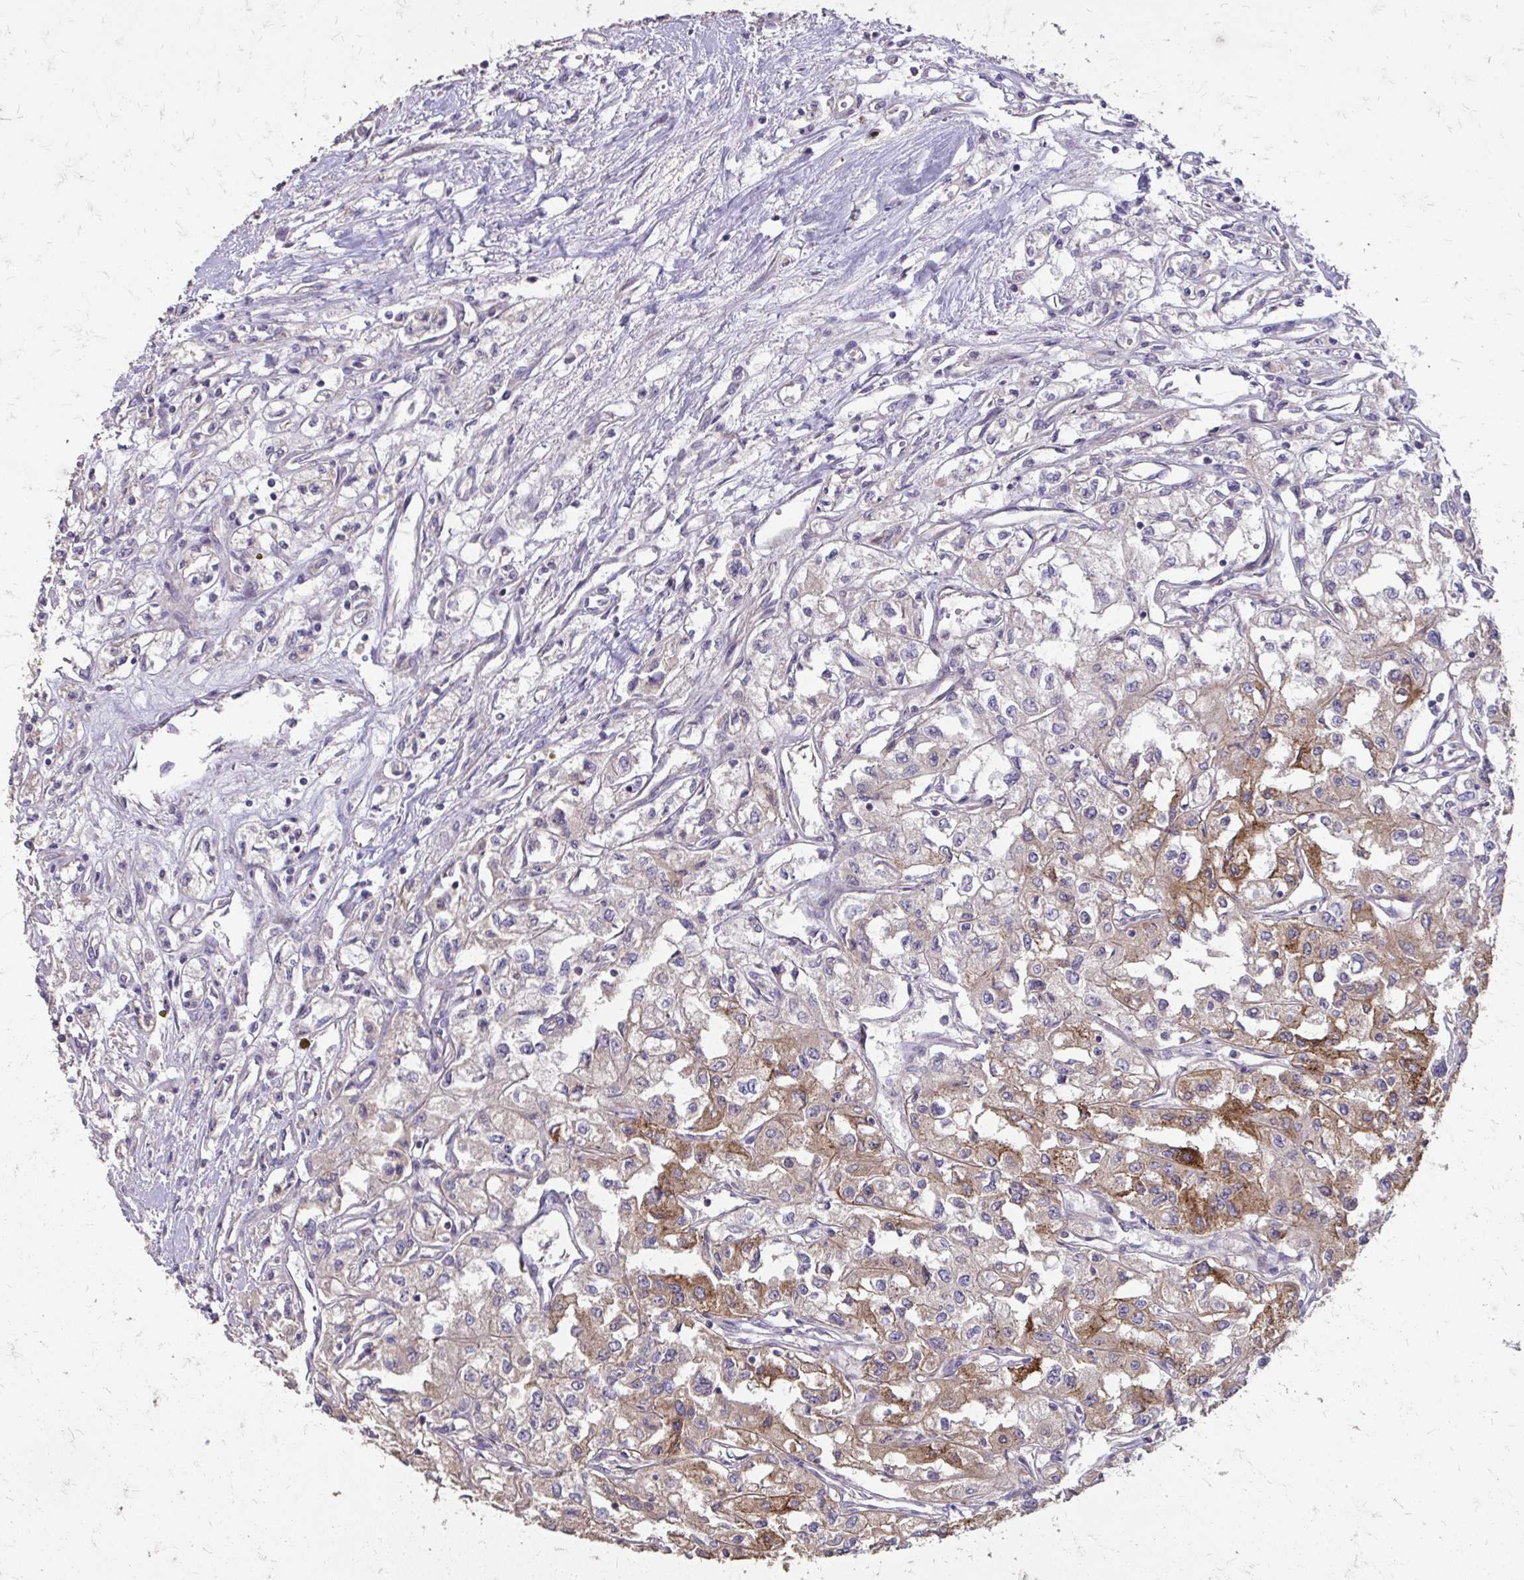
{"staining": {"intensity": "moderate", "quantity": "25%-75%", "location": "cytoplasmic/membranous"}, "tissue": "renal cancer", "cell_type": "Tumor cells", "image_type": "cancer", "snomed": [{"axis": "morphology", "description": "Adenocarcinoma, NOS"}, {"axis": "topography", "description": "Kidney"}], "caption": "Immunohistochemistry (IHC) image of neoplastic tissue: renal cancer stained using IHC exhibits medium levels of moderate protein expression localized specifically in the cytoplasmic/membranous of tumor cells, appearing as a cytoplasmic/membranous brown color.", "gene": "MYORG", "patient": {"sex": "male", "age": 56}}